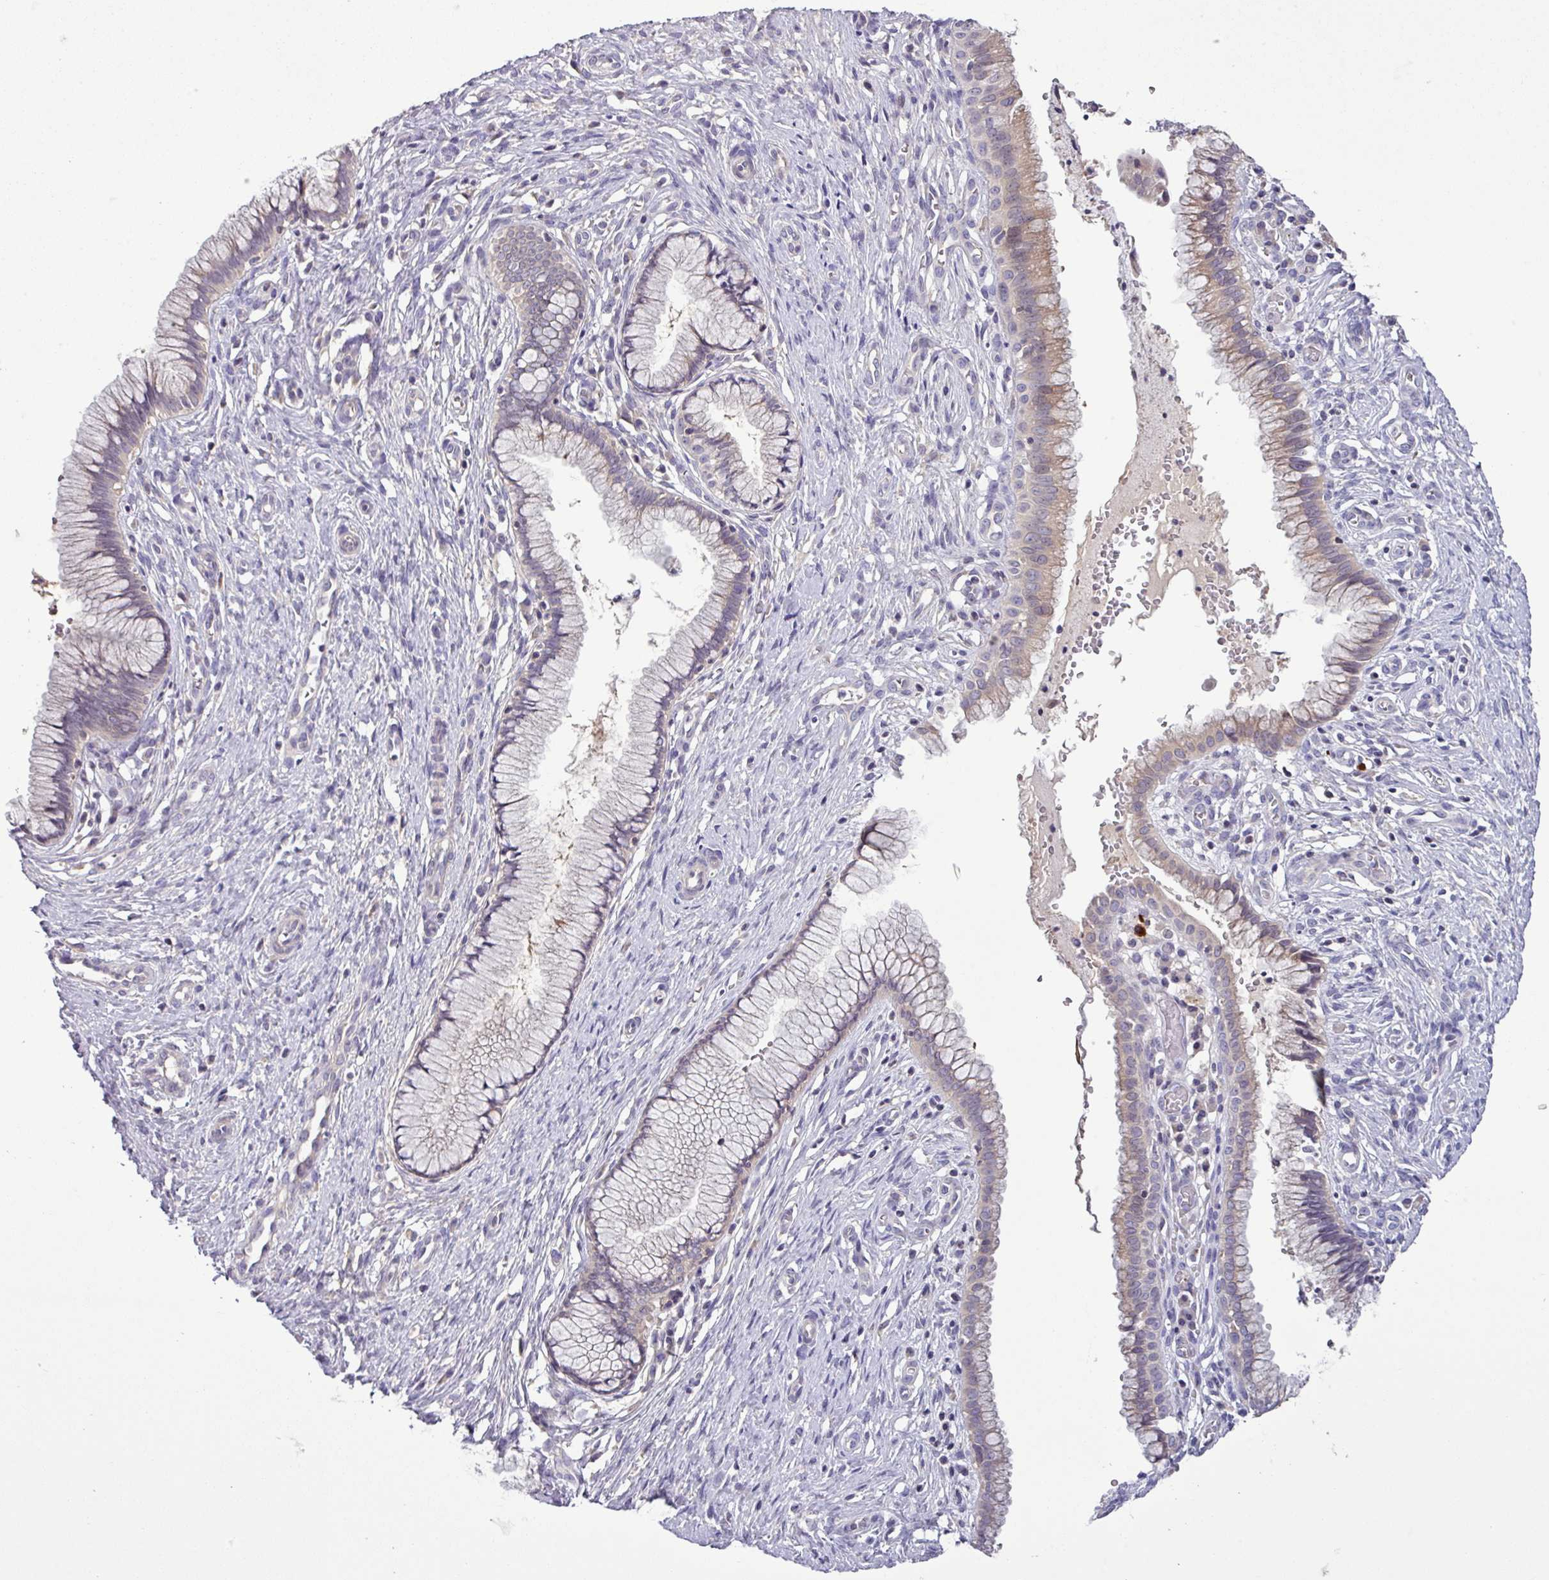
{"staining": {"intensity": "moderate", "quantity": "25%-75%", "location": "cytoplasmic/membranous"}, "tissue": "cervix", "cell_type": "Glandular cells", "image_type": "normal", "snomed": [{"axis": "morphology", "description": "Normal tissue, NOS"}, {"axis": "topography", "description": "Cervix"}], "caption": "Immunohistochemistry (IHC) of benign human cervix reveals medium levels of moderate cytoplasmic/membranous positivity in approximately 25%-75% of glandular cells. The protein is shown in brown color, while the nuclei are stained blue.", "gene": "TMEM62", "patient": {"sex": "female", "age": 36}}